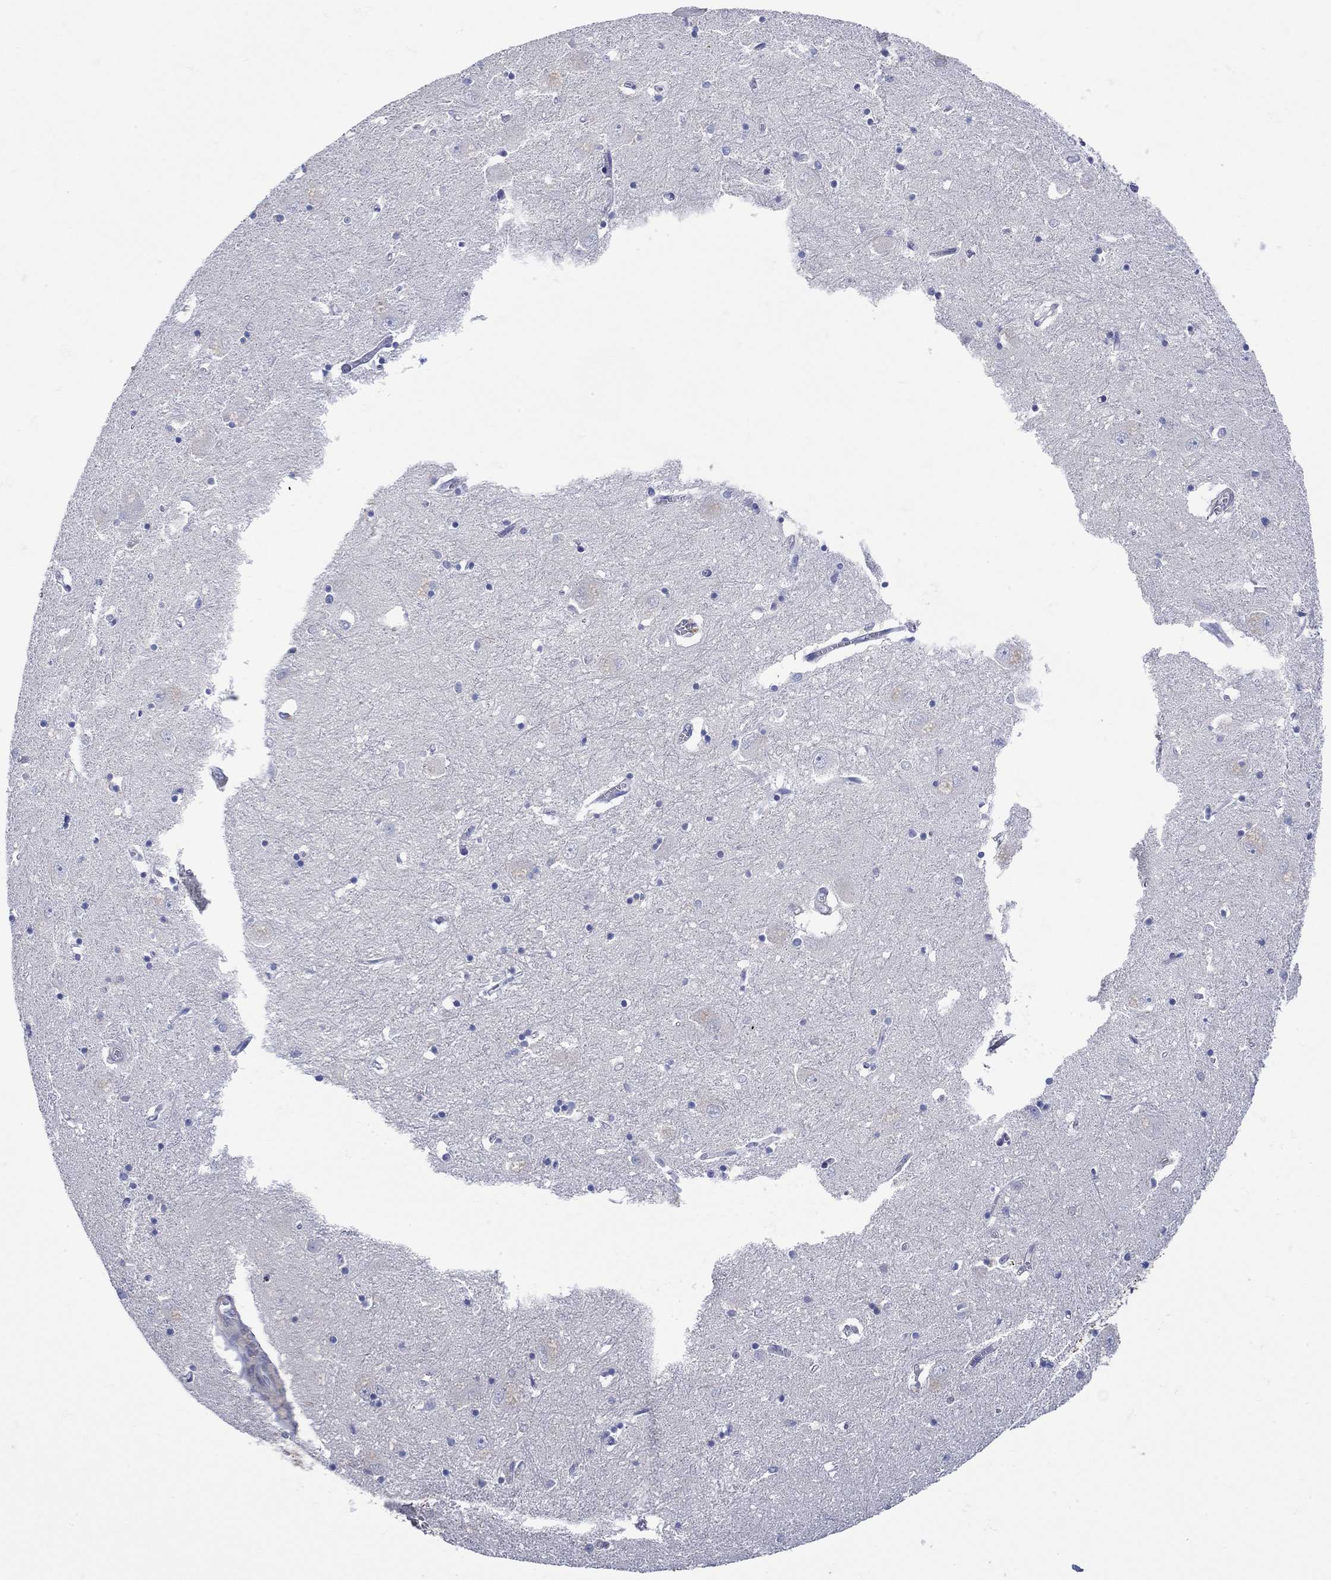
{"staining": {"intensity": "negative", "quantity": "none", "location": "none"}, "tissue": "caudate", "cell_type": "Glial cells", "image_type": "normal", "snomed": [{"axis": "morphology", "description": "Normal tissue, NOS"}, {"axis": "topography", "description": "Lateral ventricle wall"}], "caption": "The histopathology image displays no staining of glial cells in normal caudate. (Stains: DAB (3,3'-diaminobenzidine) immunohistochemistry (IHC) with hematoxylin counter stain, Microscopy: brightfield microscopy at high magnification).", "gene": "MSI1", "patient": {"sex": "male", "age": 54}}